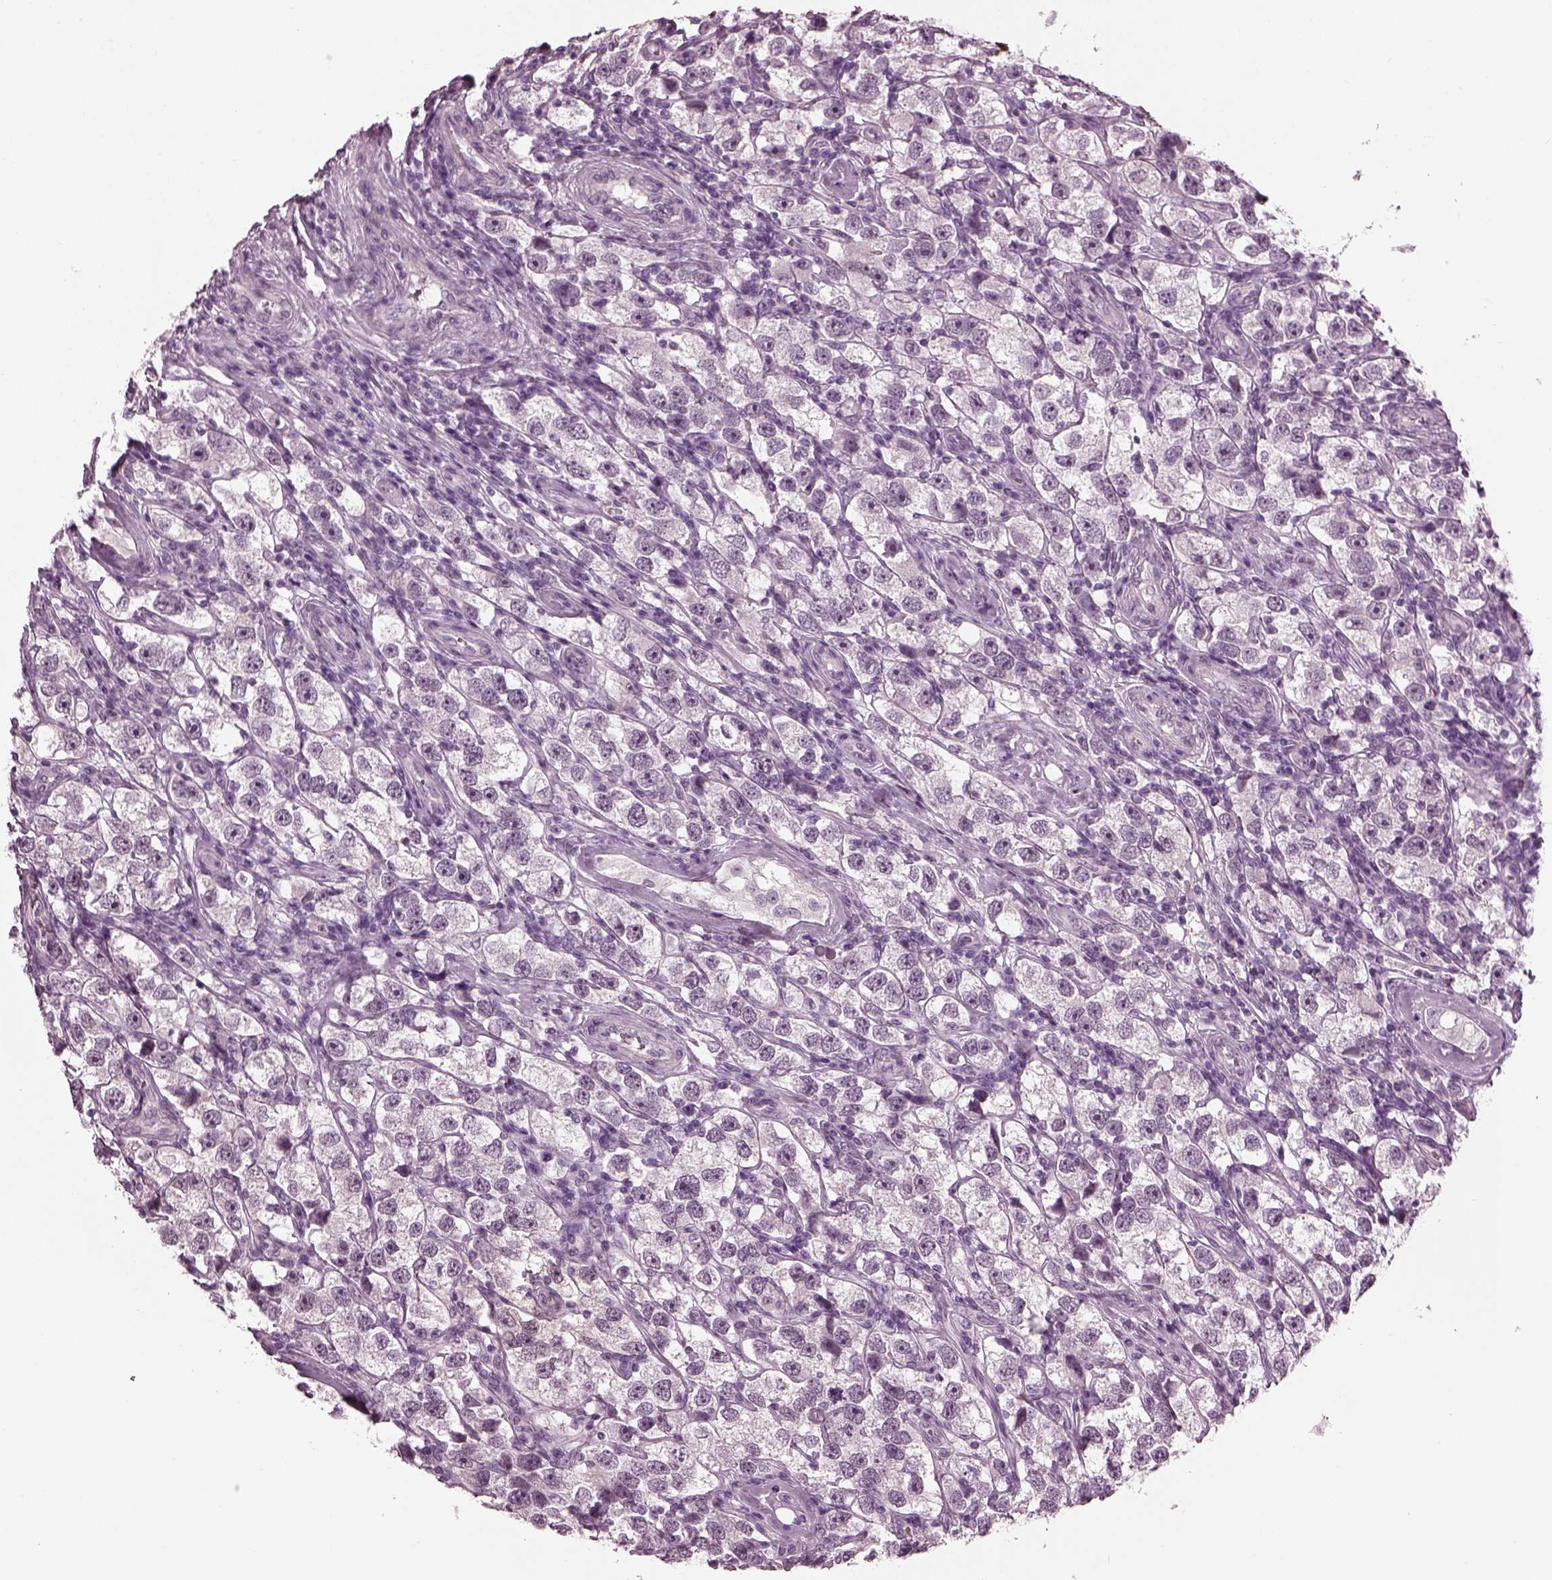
{"staining": {"intensity": "negative", "quantity": "none", "location": "none"}, "tissue": "testis cancer", "cell_type": "Tumor cells", "image_type": "cancer", "snomed": [{"axis": "morphology", "description": "Seminoma, NOS"}, {"axis": "topography", "description": "Testis"}], "caption": "This is an immunohistochemistry histopathology image of testis cancer. There is no positivity in tumor cells.", "gene": "SLC6A17", "patient": {"sex": "male", "age": 26}}